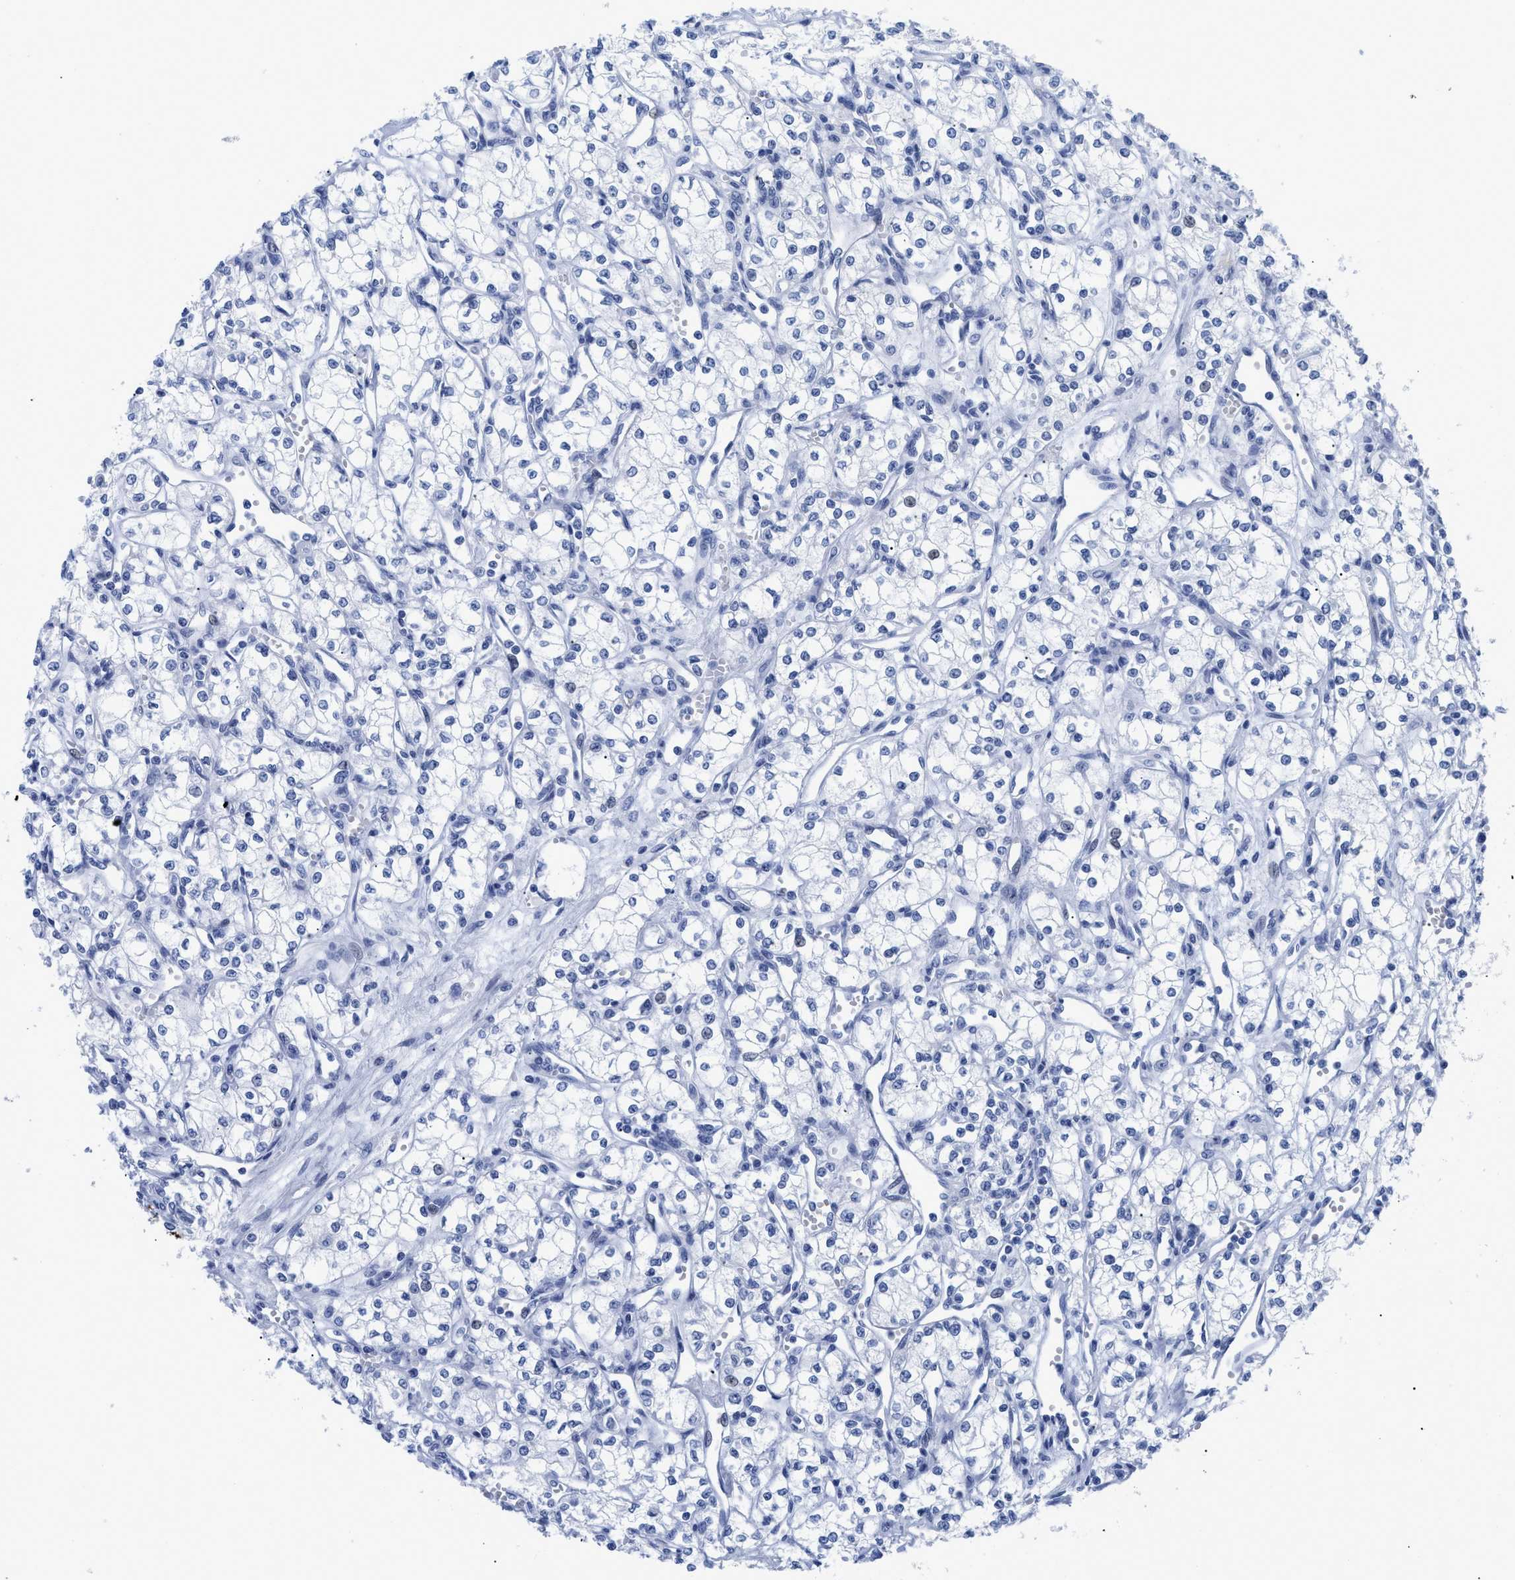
{"staining": {"intensity": "negative", "quantity": "none", "location": "none"}, "tissue": "renal cancer", "cell_type": "Tumor cells", "image_type": "cancer", "snomed": [{"axis": "morphology", "description": "Adenocarcinoma, NOS"}, {"axis": "topography", "description": "Kidney"}], "caption": "Immunohistochemical staining of renal cancer demonstrates no significant expression in tumor cells.", "gene": "DUSP26", "patient": {"sex": "male", "age": 59}}